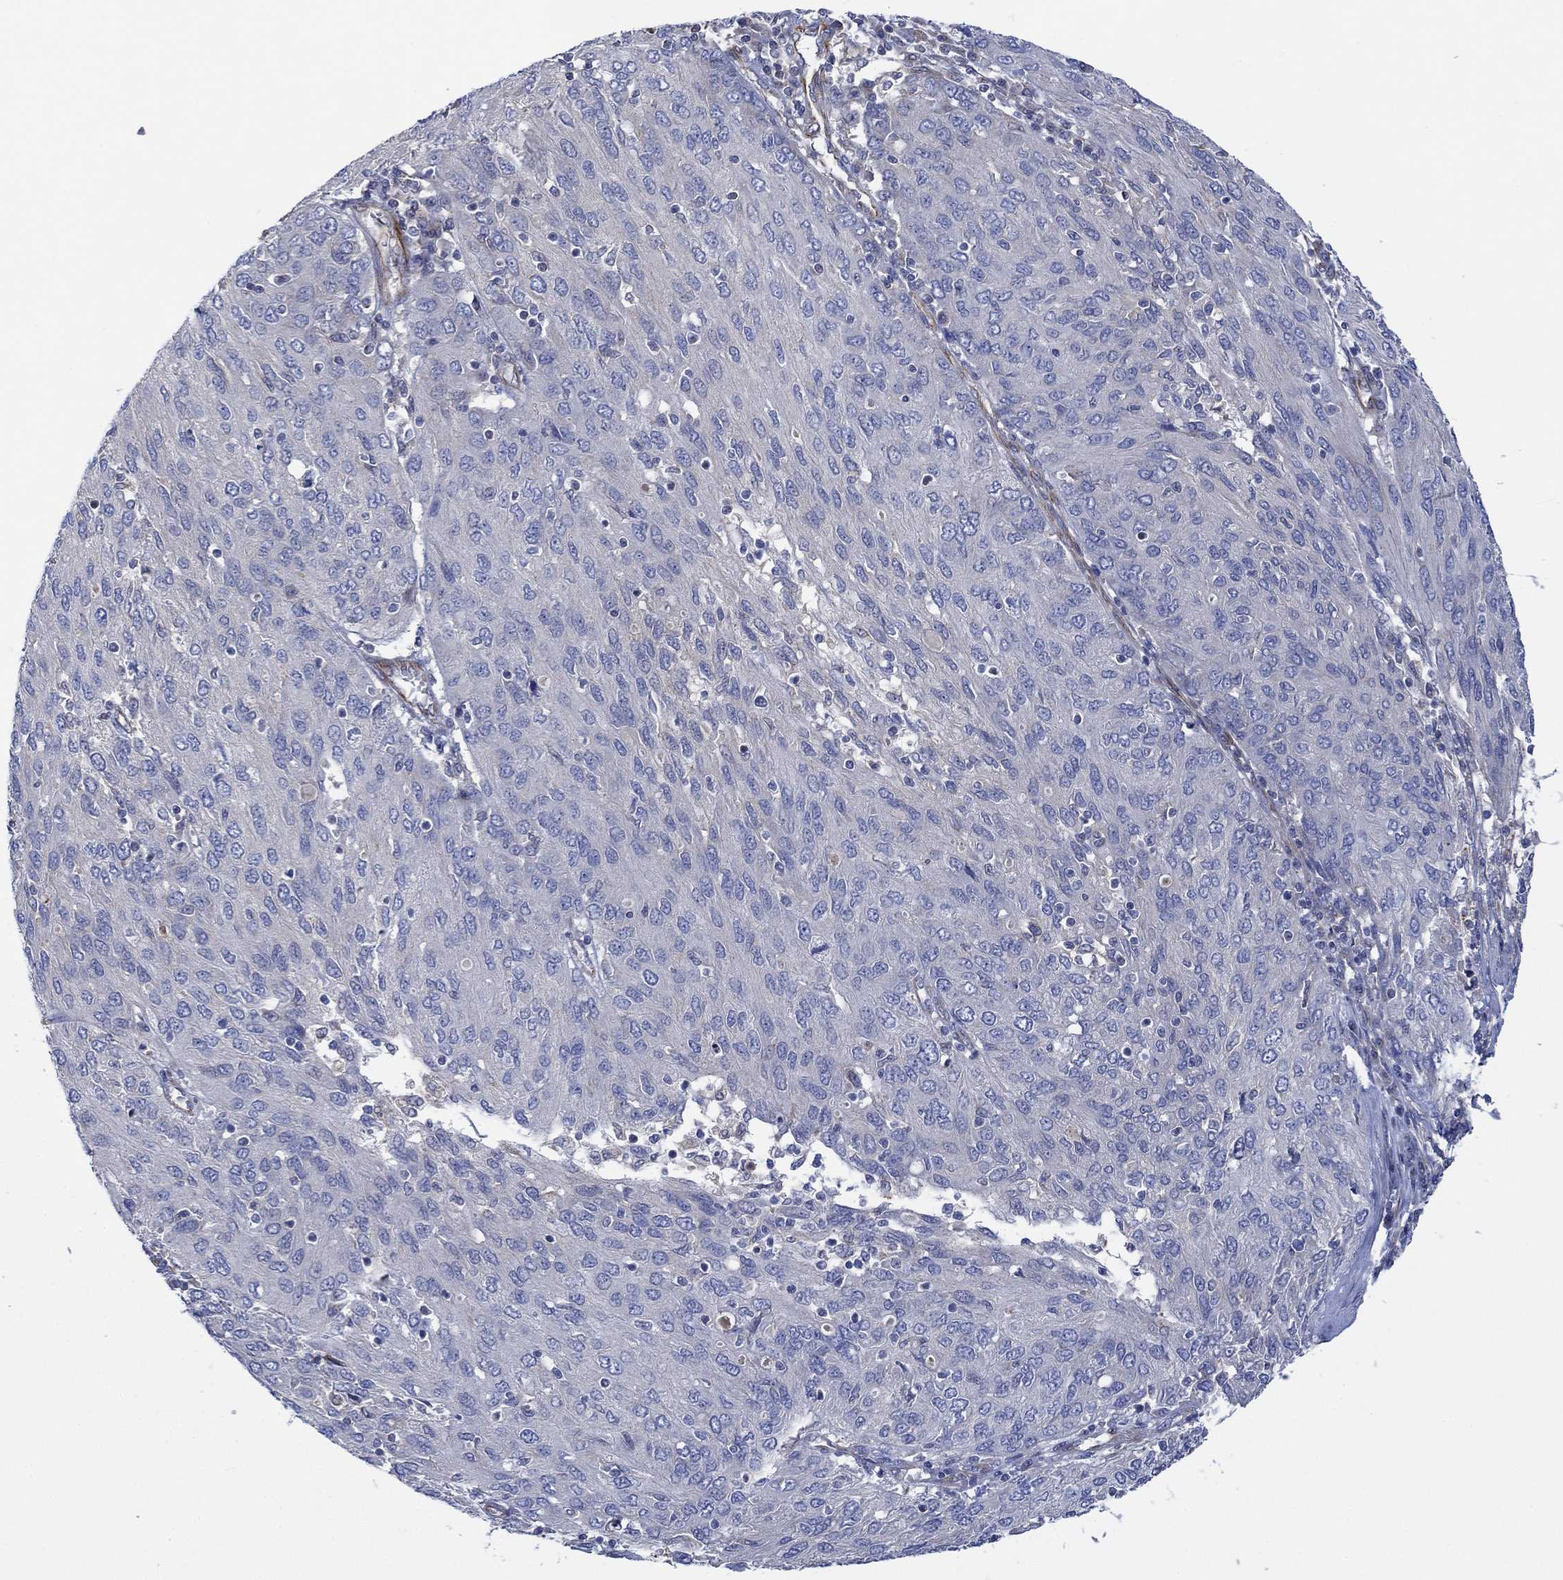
{"staining": {"intensity": "negative", "quantity": "none", "location": "none"}, "tissue": "ovarian cancer", "cell_type": "Tumor cells", "image_type": "cancer", "snomed": [{"axis": "morphology", "description": "Carcinoma, endometroid"}, {"axis": "topography", "description": "Ovary"}], "caption": "This is an immunohistochemistry image of human ovarian endometroid carcinoma. There is no staining in tumor cells.", "gene": "CAMK1D", "patient": {"sex": "female", "age": 50}}